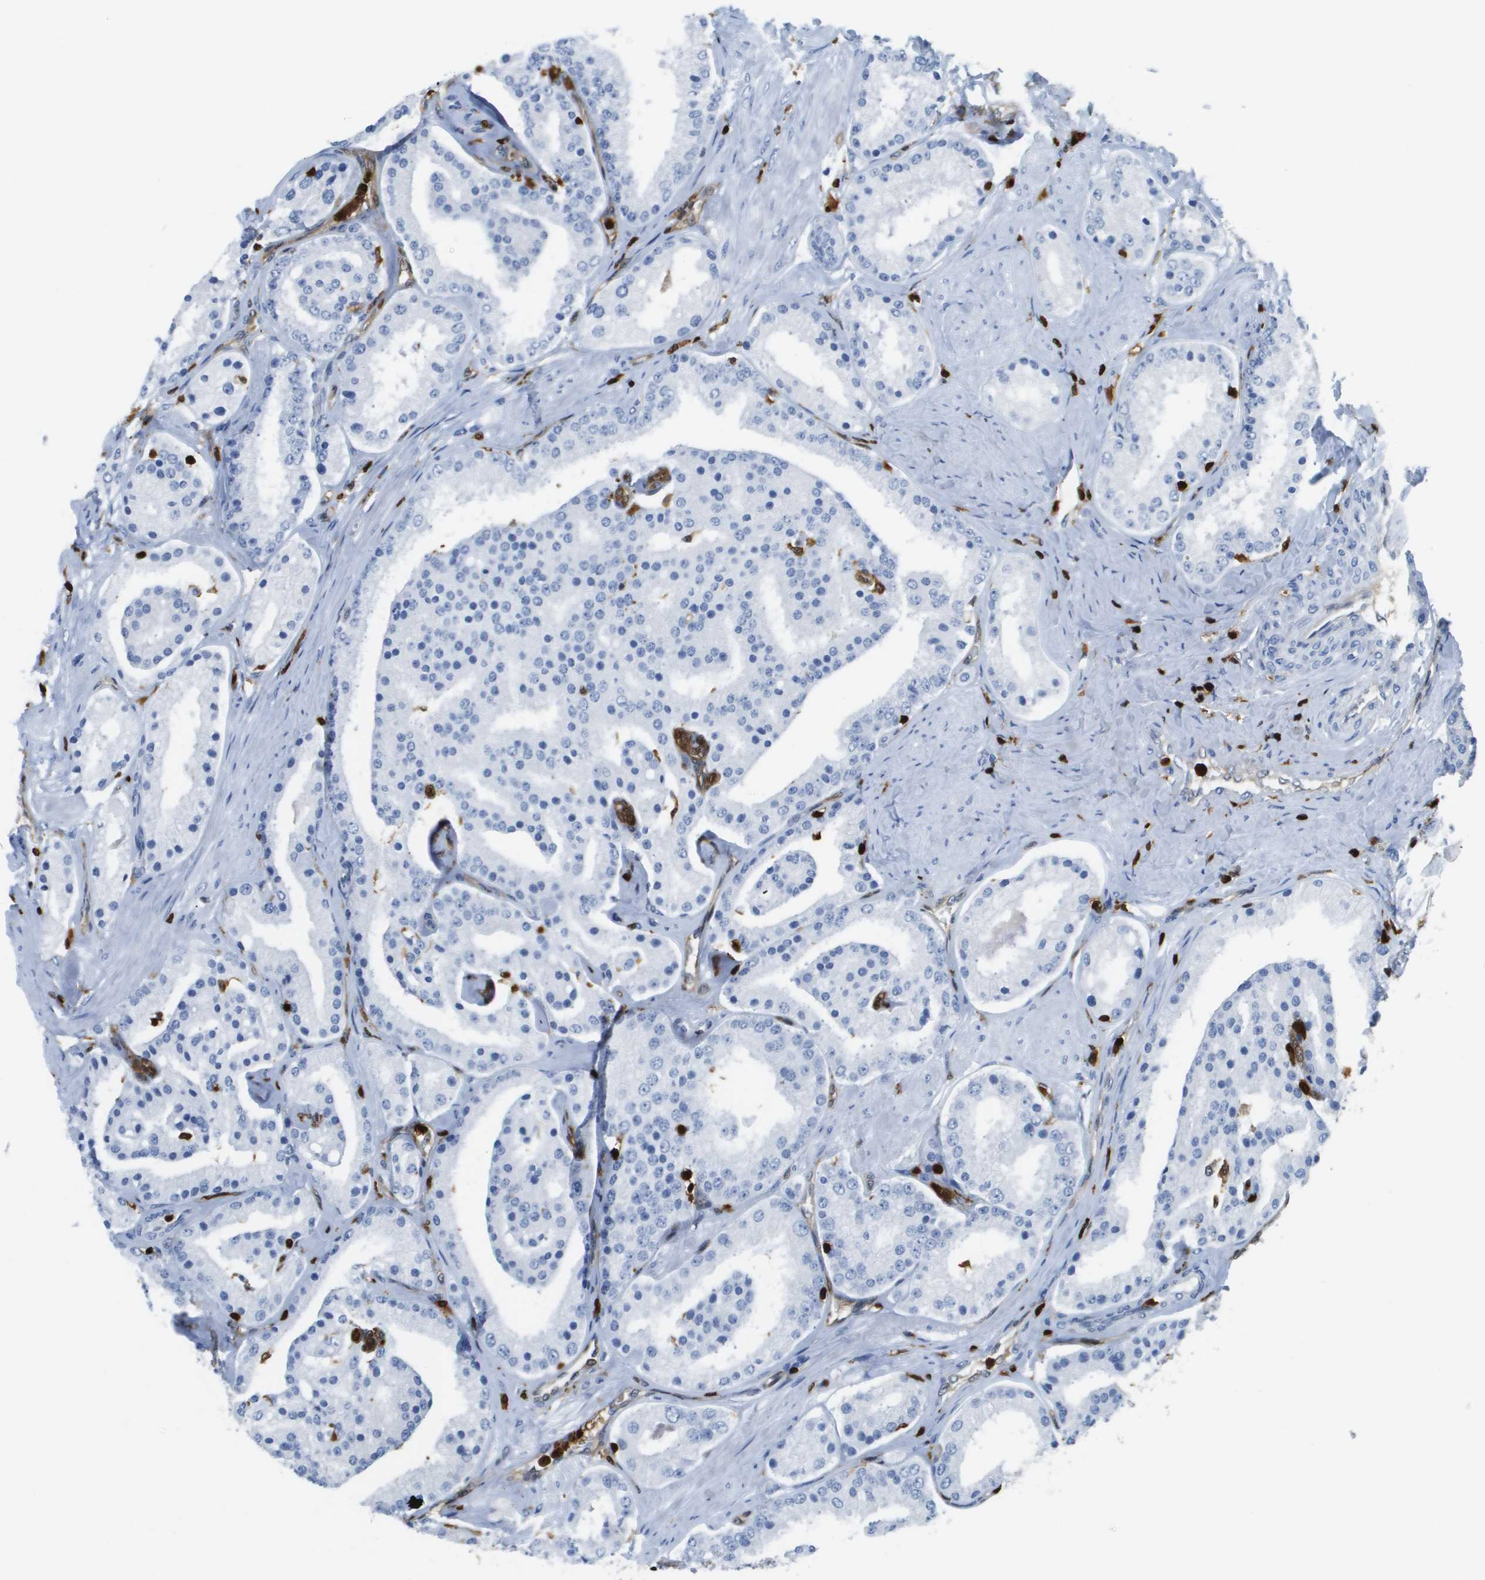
{"staining": {"intensity": "negative", "quantity": "none", "location": "none"}, "tissue": "prostate cancer", "cell_type": "Tumor cells", "image_type": "cancer", "snomed": [{"axis": "morphology", "description": "Adenocarcinoma, Low grade"}, {"axis": "topography", "description": "Prostate"}], "caption": "Immunohistochemical staining of prostate low-grade adenocarcinoma demonstrates no significant staining in tumor cells.", "gene": "DOCK5", "patient": {"sex": "male", "age": 63}}